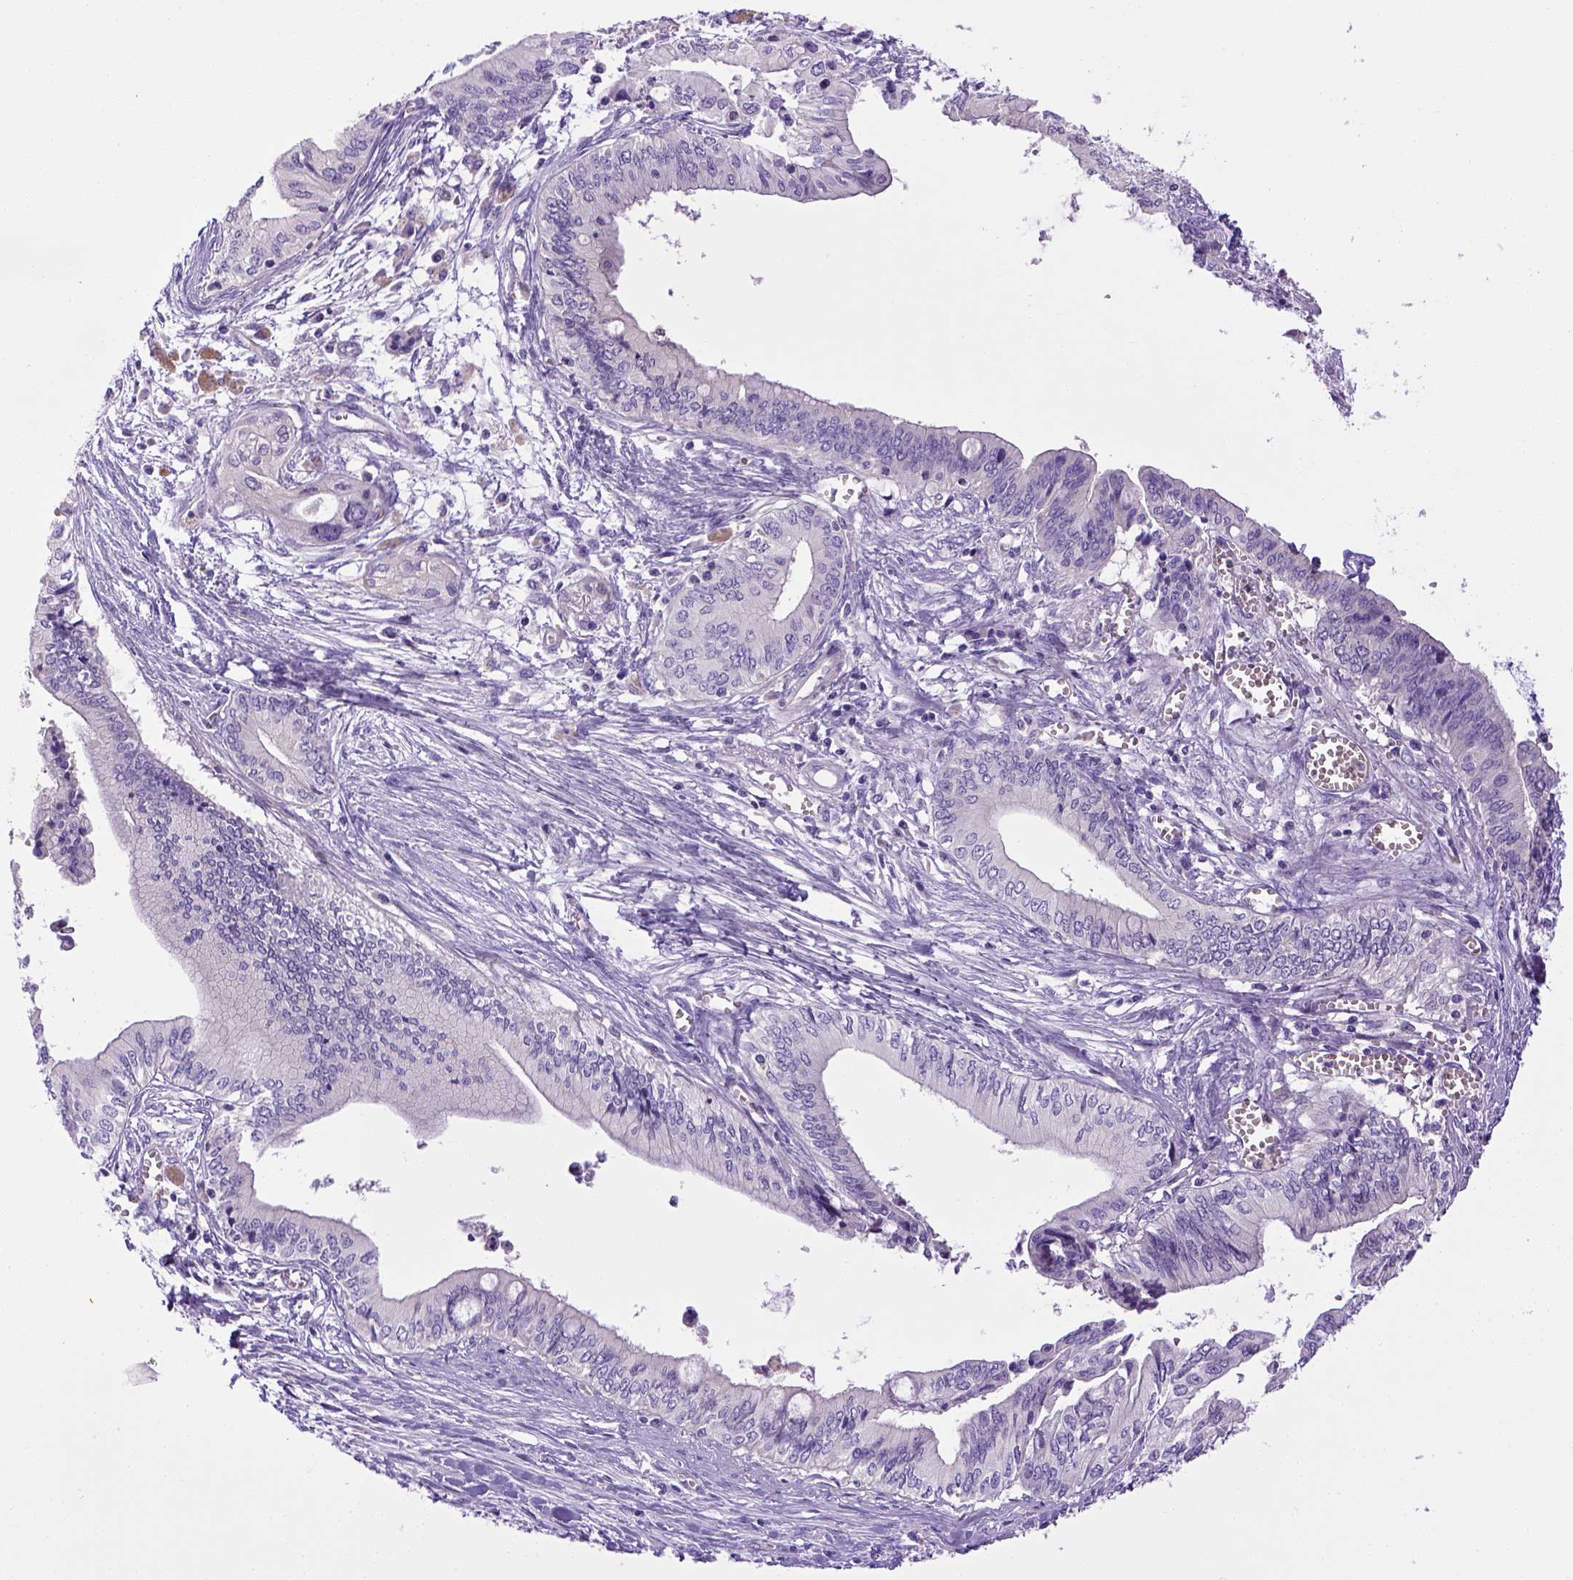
{"staining": {"intensity": "negative", "quantity": "none", "location": "none"}, "tissue": "pancreatic cancer", "cell_type": "Tumor cells", "image_type": "cancer", "snomed": [{"axis": "morphology", "description": "Adenocarcinoma, NOS"}, {"axis": "topography", "description": "Pancreas"}], "caption": "This is a photomicrograph of IHC staining of adenocarcinoma (pancreatic), which shows no expression in tumor cells. (Stains: DAB (3,3'-diaminobenzidine) immunohistochemistry with hematoxylin counter stain, Microscopy: brightfield microscopy at high magnification).", "gene": "BAAT", "patient": {"sex": "female", "age": 61}}